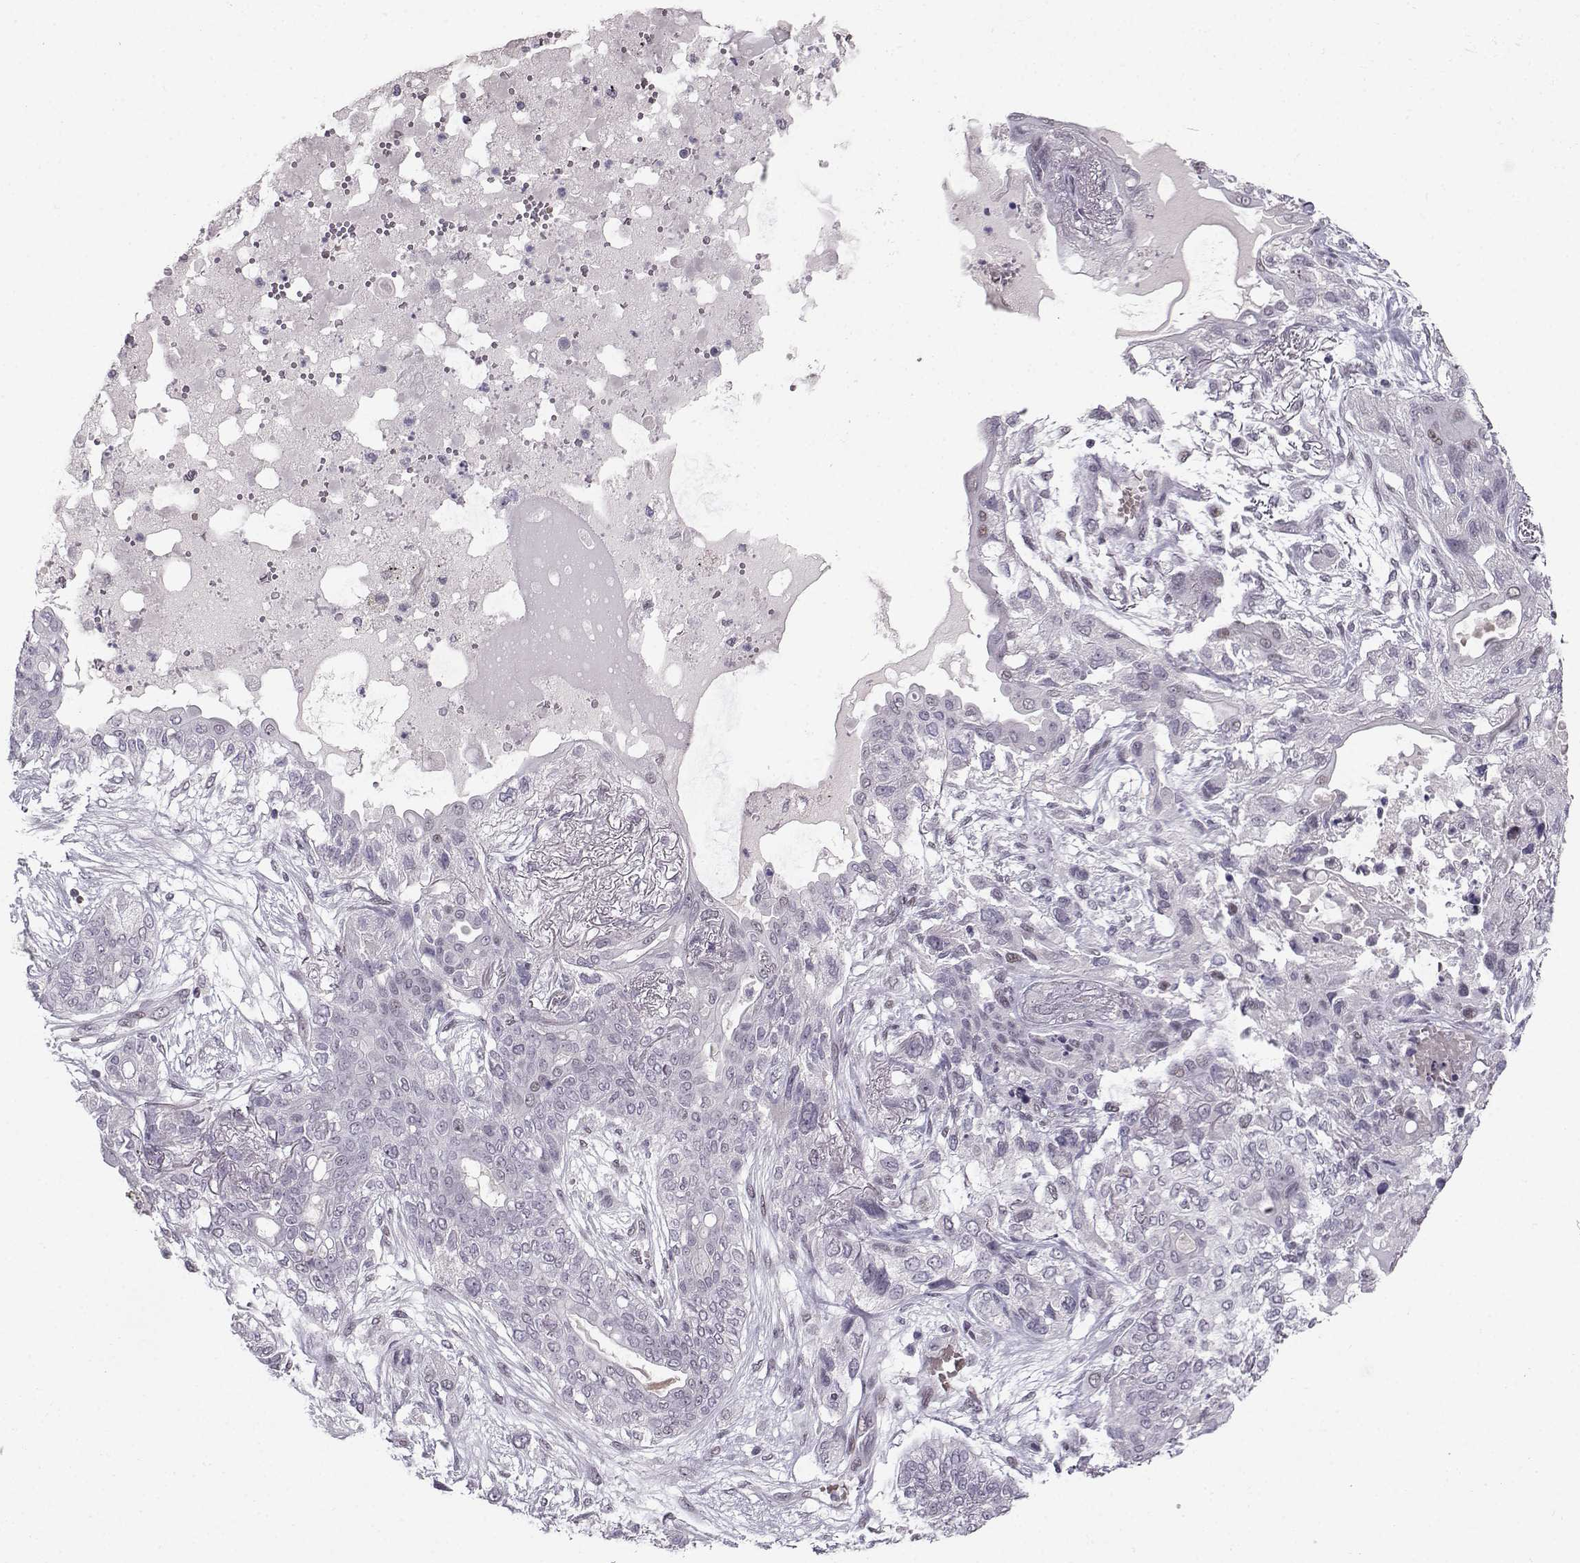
{"staining": {"intensity": "negative", "quantity": "none", "location": "none"}, "tissue": "lung cancer", "cell_type": "Tumor cells", "image_type": "cancer", "snomed": [{"axis": "morphology", "description": "Squamous cell carcinoma, NOS"}, {"axis": "topography", "description": "Lung"}], "caption": "Image shows no protein positivity in tumor cells of squamous cell carcinoma (lung) tissue.", "gene": "LIN28A", "patient": {"sex": "female", "age": 70}}